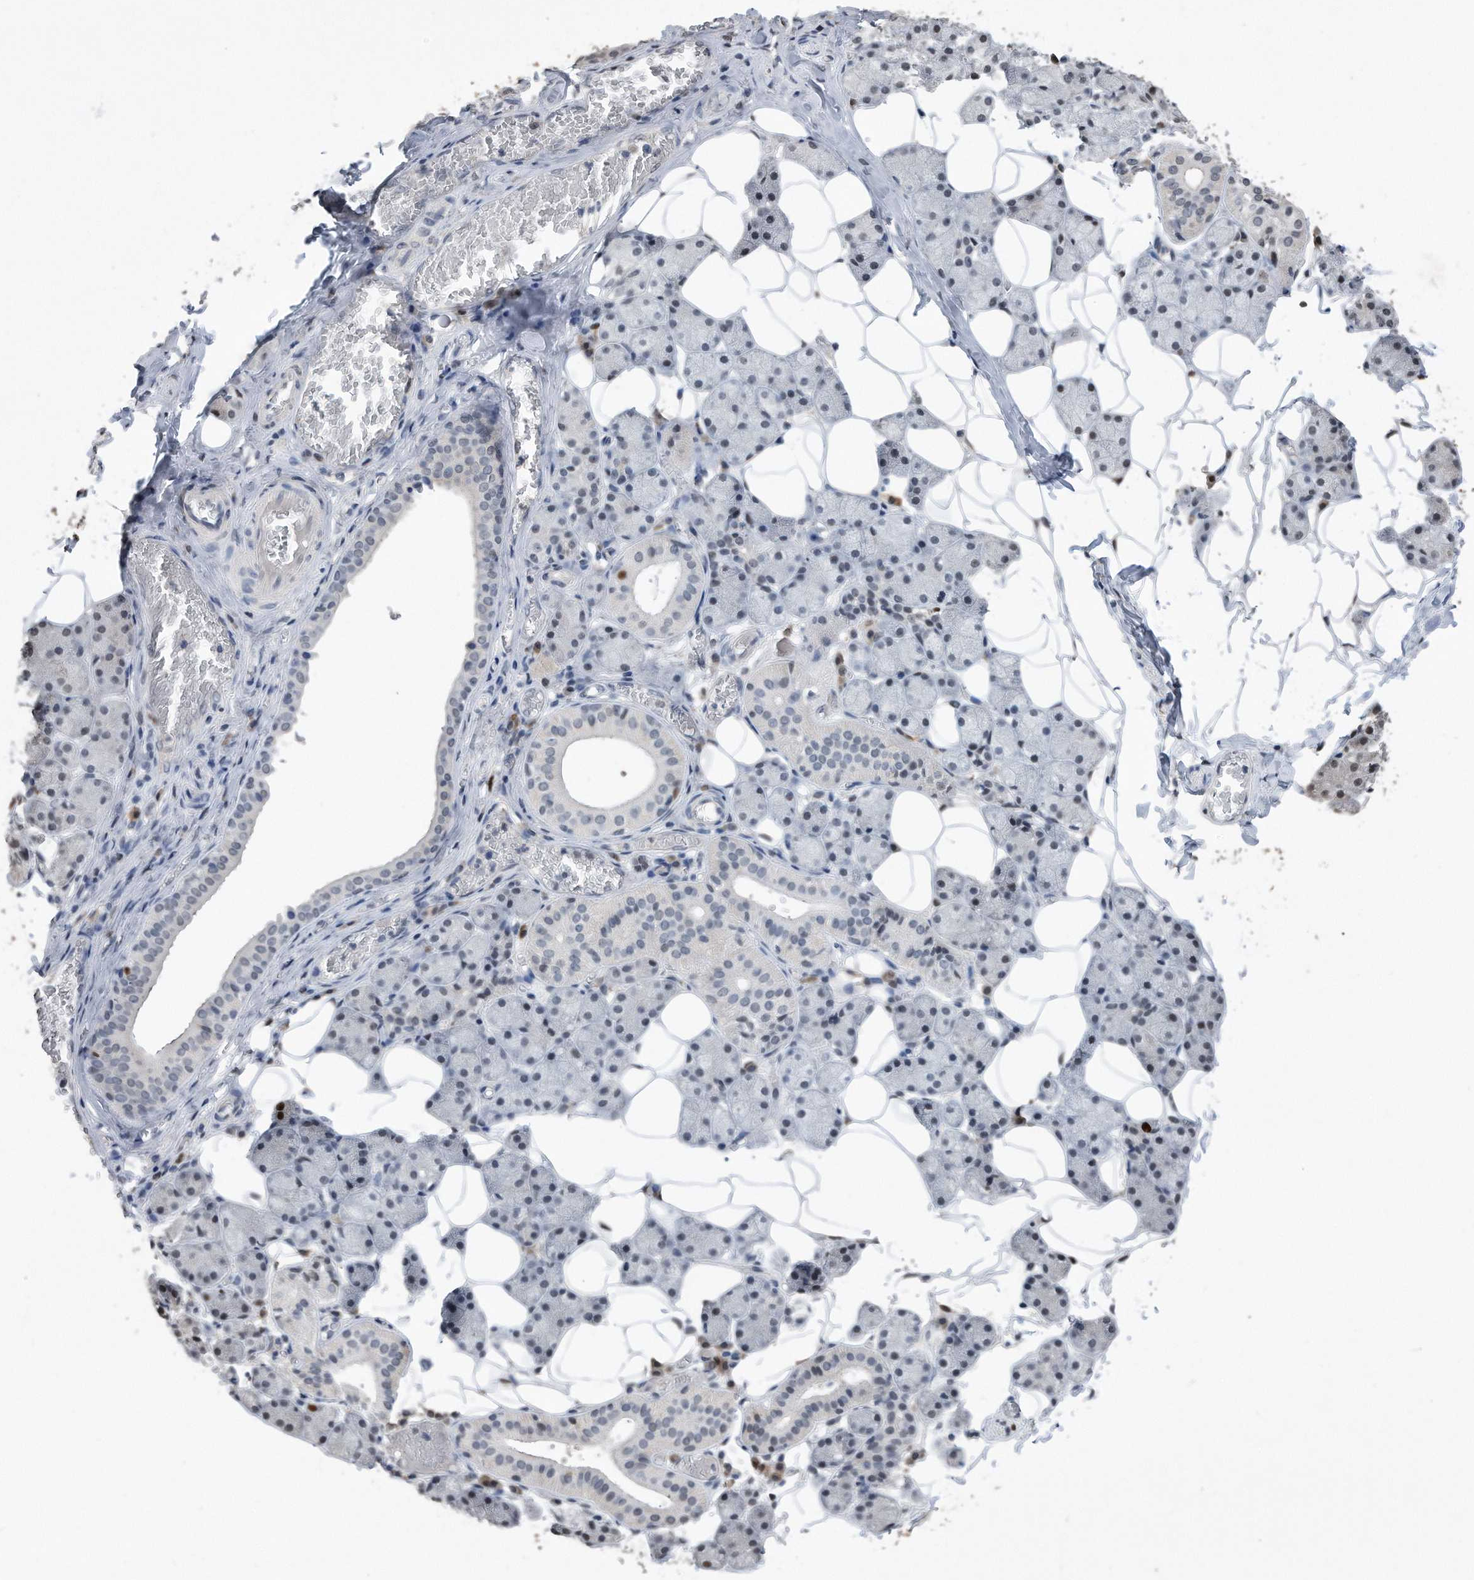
{"staining": {"intensity": "moderate", "quantity": "<25%", "location": "nuclear"}, "tissue": "salivary gland", "cell_type": "Glandular cells", "image_type": "normal", "snomed": [{"axis": "morphology", "description": "Normal tissue, NOS"}, {"axis": "topography", "description": "Salivary gland"}], "caption": "Immunohistochemistry (DAB) staining of unremarkable human salivary gland reveals moderate nuclear protein expression in about <25% of glandular cells.", "gene": "PCNA", "patient": {"sex": "female", "age": 33}}